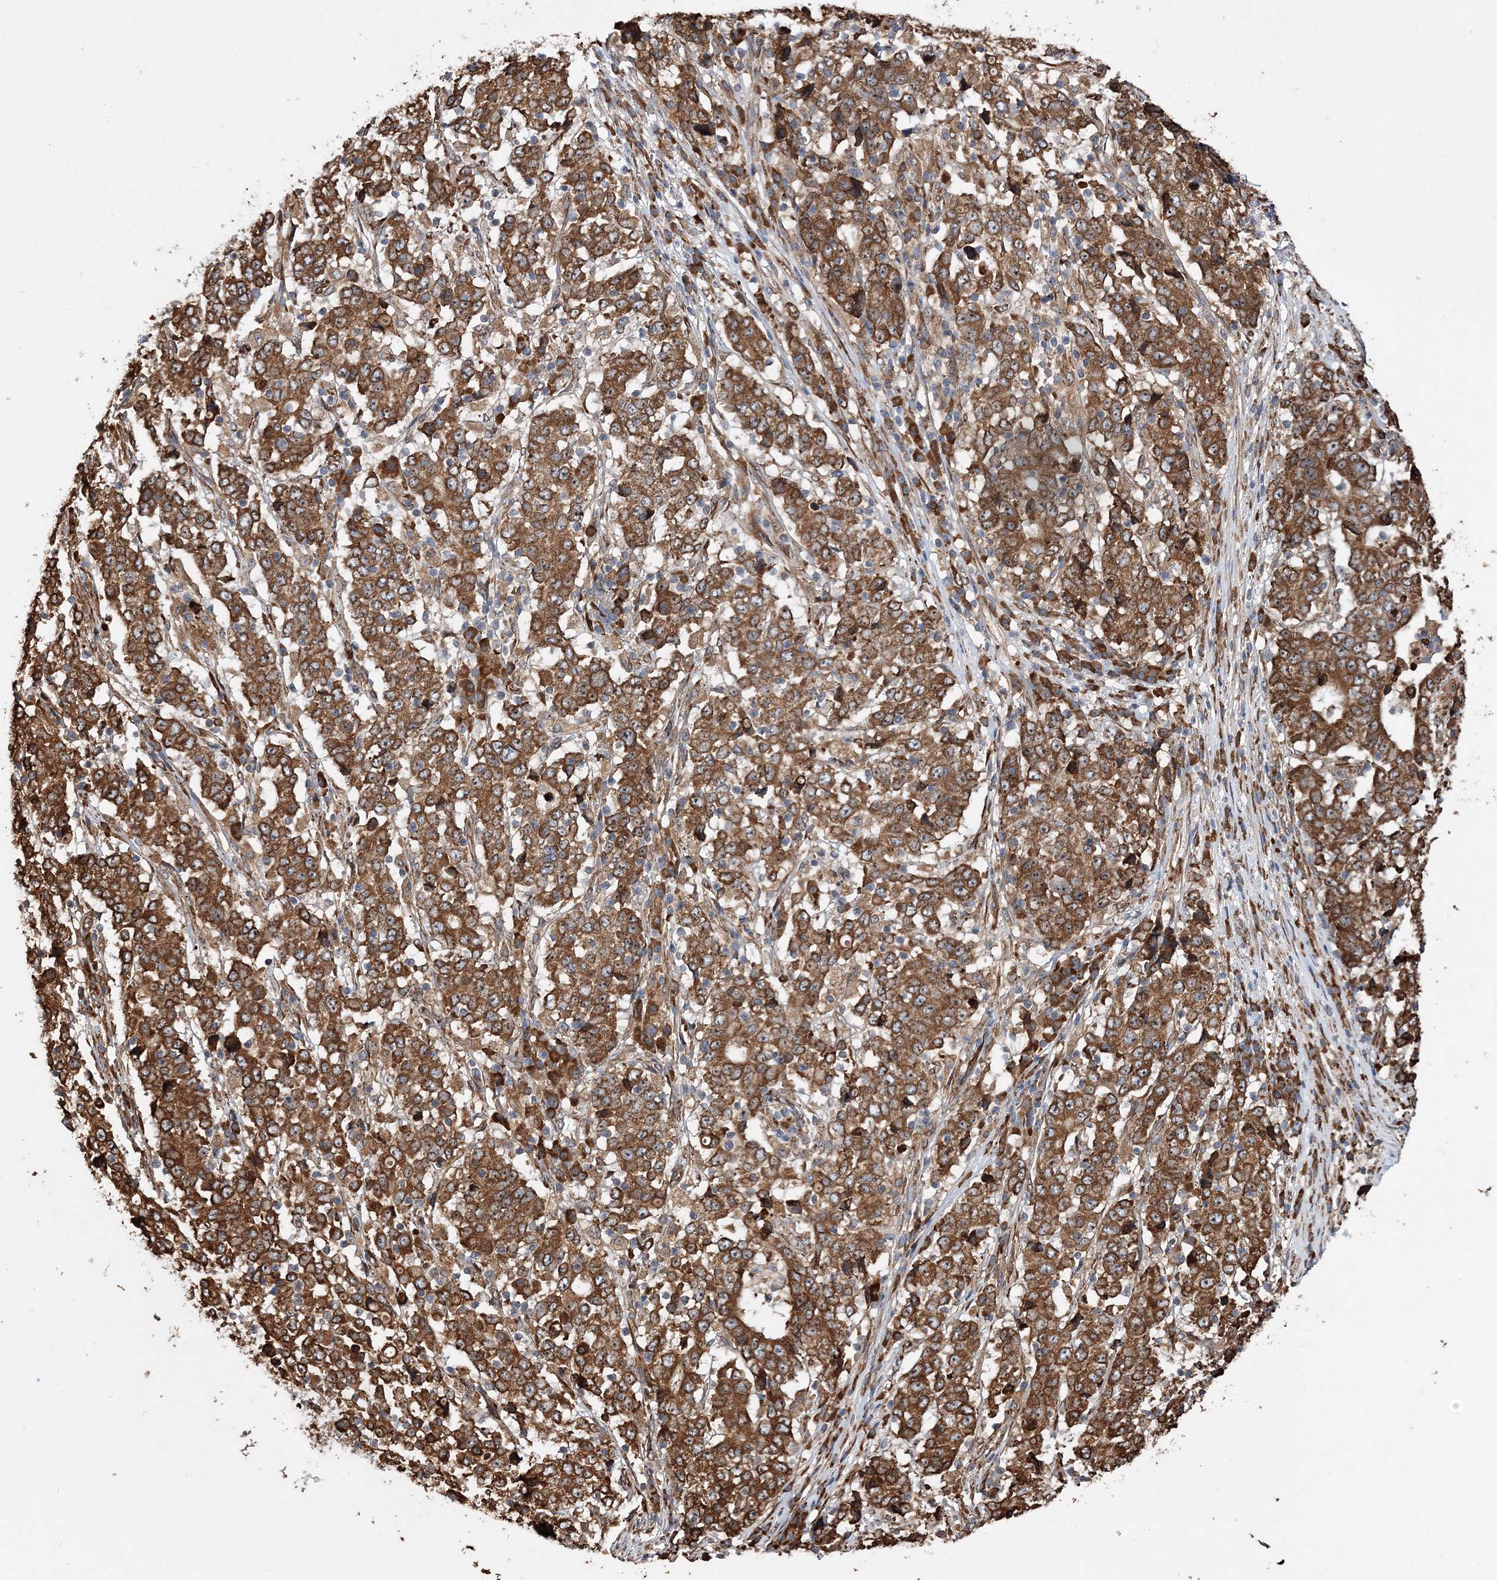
{"staining": {"intensity": "strong", "quantity": ">75%", "location": "cytoplasmic/membranous"}, "tissue": "stomach cancer", "cell_type": "Tumor cells", "image_type": "cancer", "snomed": [{"axis": "morphology", "description": "Adenocarcinoma, NOS"}, {"axis": "topography", "description": "Stomach"}], "caption": "Protein positivity by immunohistochemistry (IHC) shows strong cytoplasmic/membranous positivity in approximately >75% of tumor cells in stomach cancer (adenocarcinoma). The protein is stained brown, and the nuclei are stained in blue (DAB (3,3'-diaminobenzidine) IHC with brightfield microscopy, high magnification).", "gene": "SCRN3", "patient": {"sex": "male", "age": 59}}